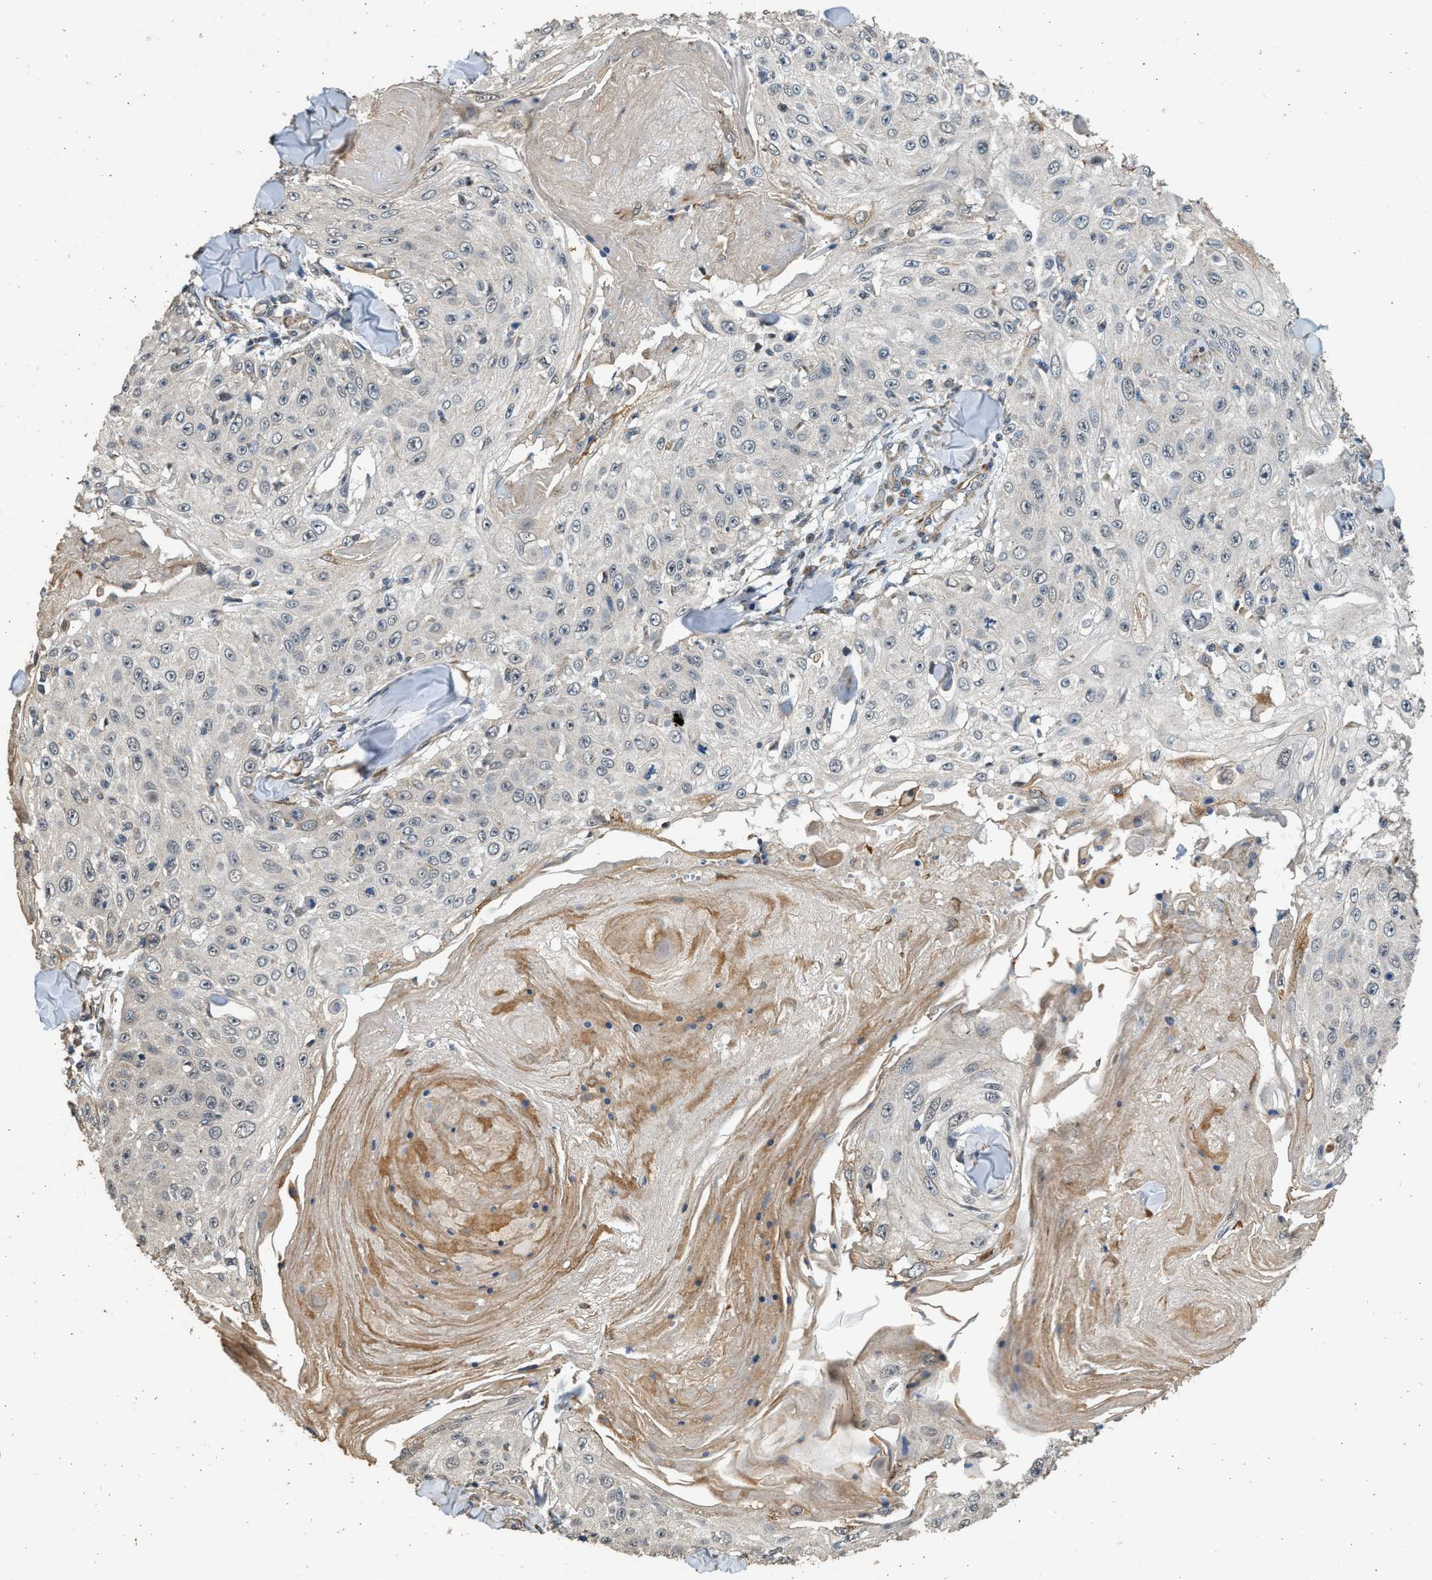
{"staining": {"intensity": "negative", "quantity": "none", "location": "none"}, "tissue": "skin cancer", "cell_type": "Tumor cells", "image_type": "cancer", "snomed": [{"axis": "morphology", "description": "Squamous cell carcinoma, NOS"}, {"axis": "topography", "description": "Skin"}], "caption": "Tumor cells show no significant expression in squamous cell carcinoma (skin).", "gene": "PCLO", "patient": {"sex": "male", "age": 86}}